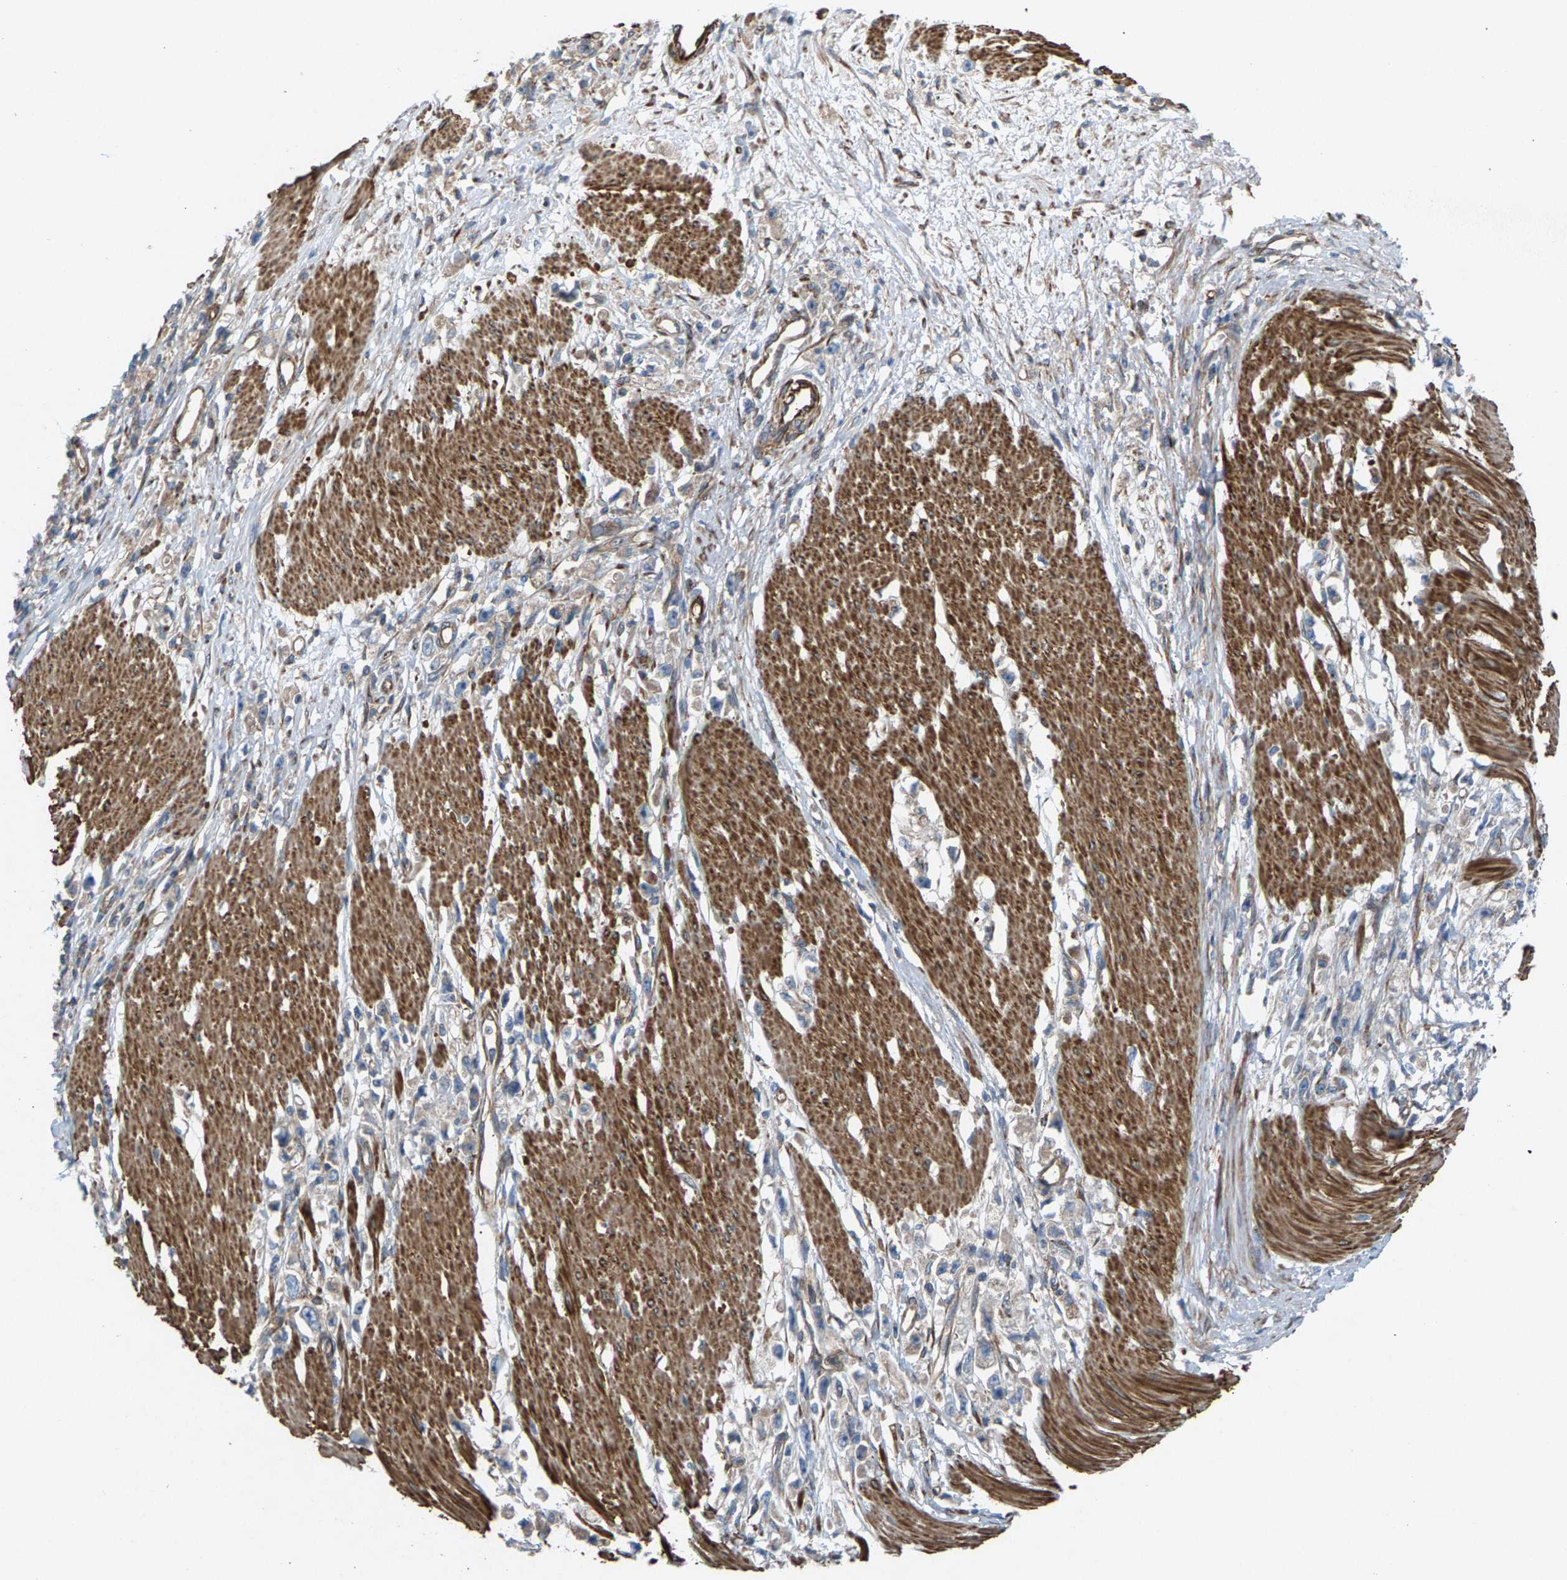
{"staining": {"intensity": "negative", "quantity": "none", "location": "none"}, "tissue": "stomach cancer", "cell_type": "Tumor cells", "image_type": "cancer", "snomed": [{"axis": "morphology", "description": "Adenocarcinoma, NOS"}, {"axis": "topography", "description": "Stomach"}], "caption": "Human stomach adenocarcinoma stained for a protein using immunohistochemistry displays no expression in tumor cells.", "gene": "PDCL", "patient": {"sex": "female", "age": 59}}